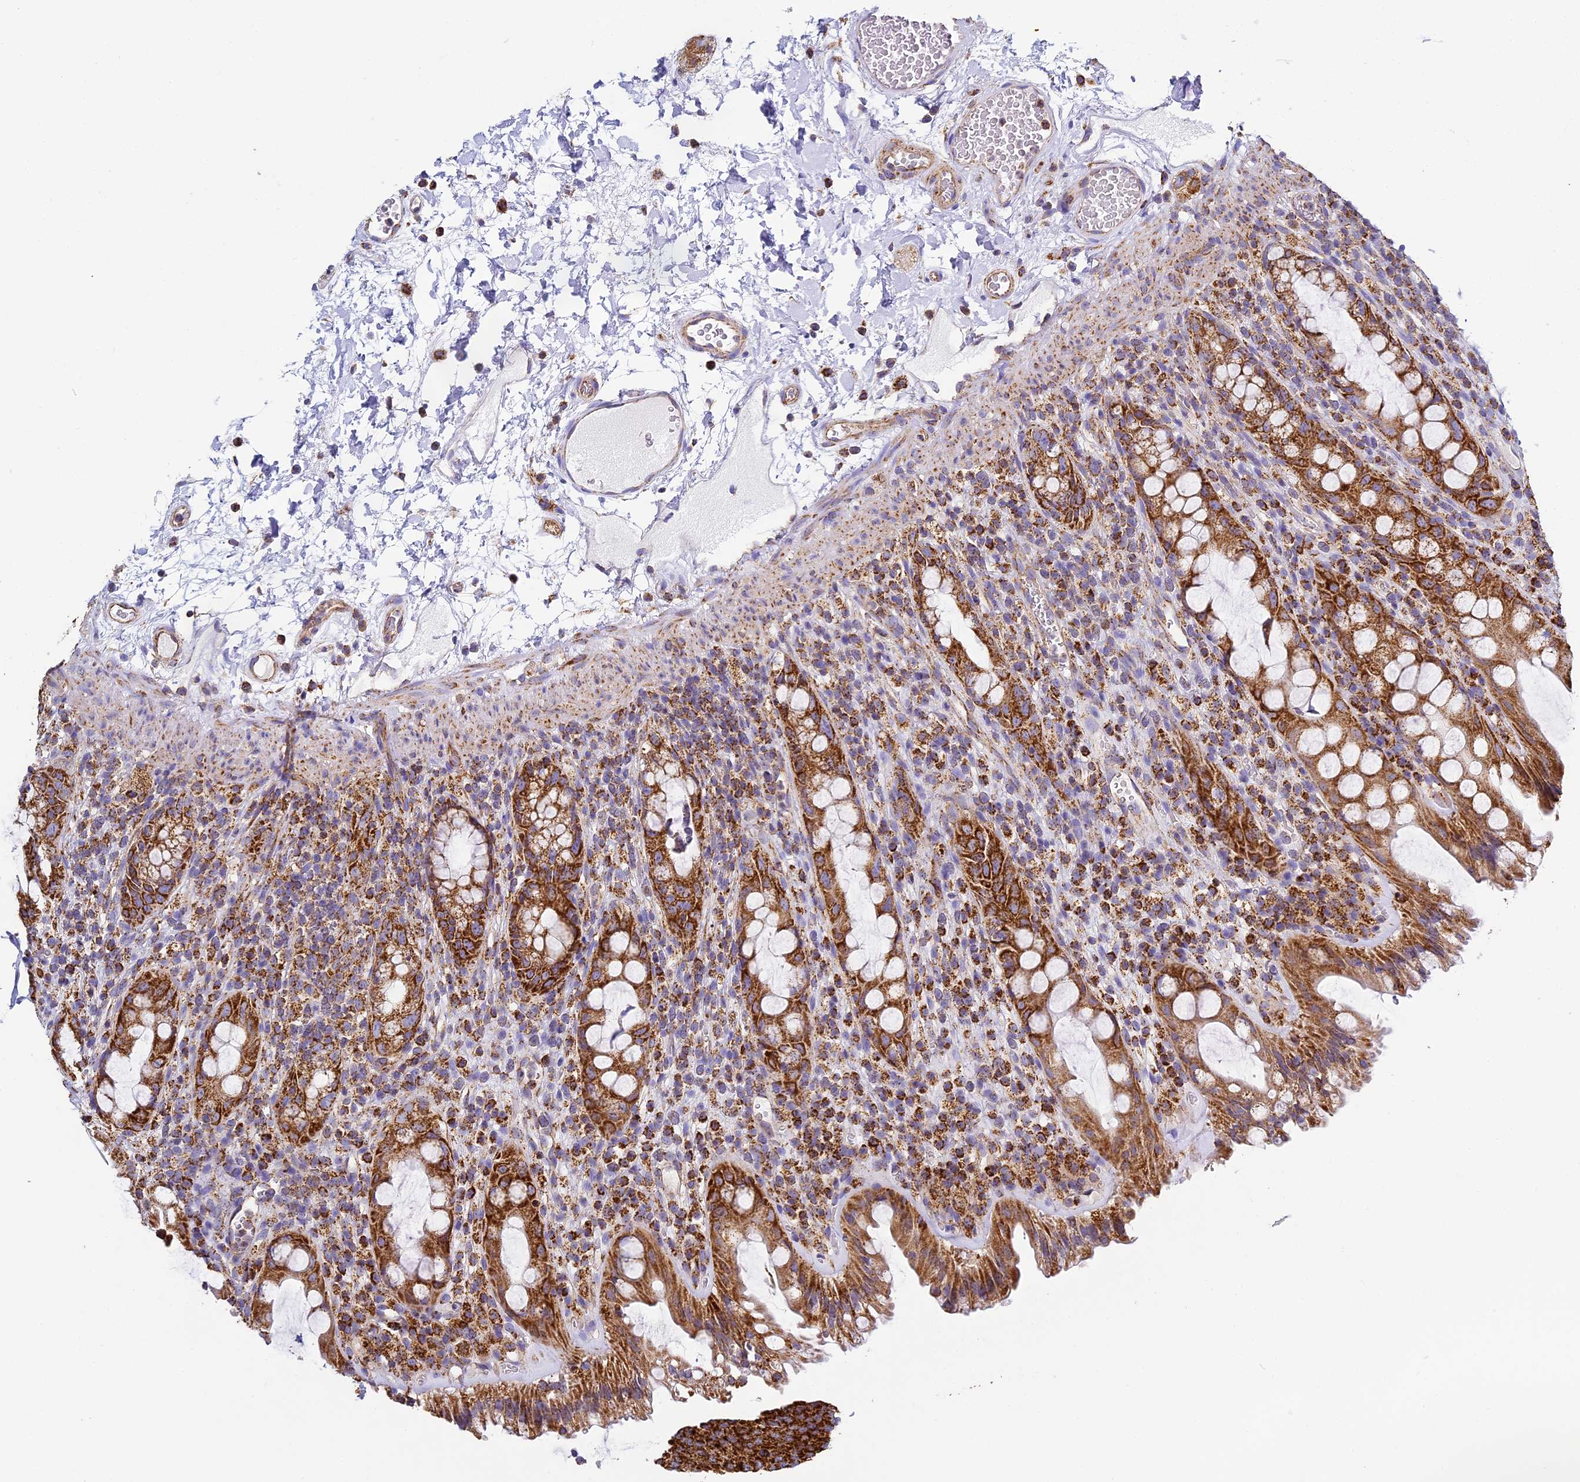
{"staining": {"intensity": "strong", "quantity": ">75%", "location": "cytoplasmic/membranous"}, "tissue": "rectum", "cell_type": "Glandular cells", "image_type": "normal", "snomed": [{"axis": "morphology", "description": "Normal tissue, NOS"}, {"axis": "topography", "description": "Rectum"}], "caption": "Immunohistochemical staining of normal human rectum exhibits strong cytoplasmic/membranous protein expression in about >75% of glandular cells.", "gene": "STK17A", "patient": {"sex": "female", "age": 57}}